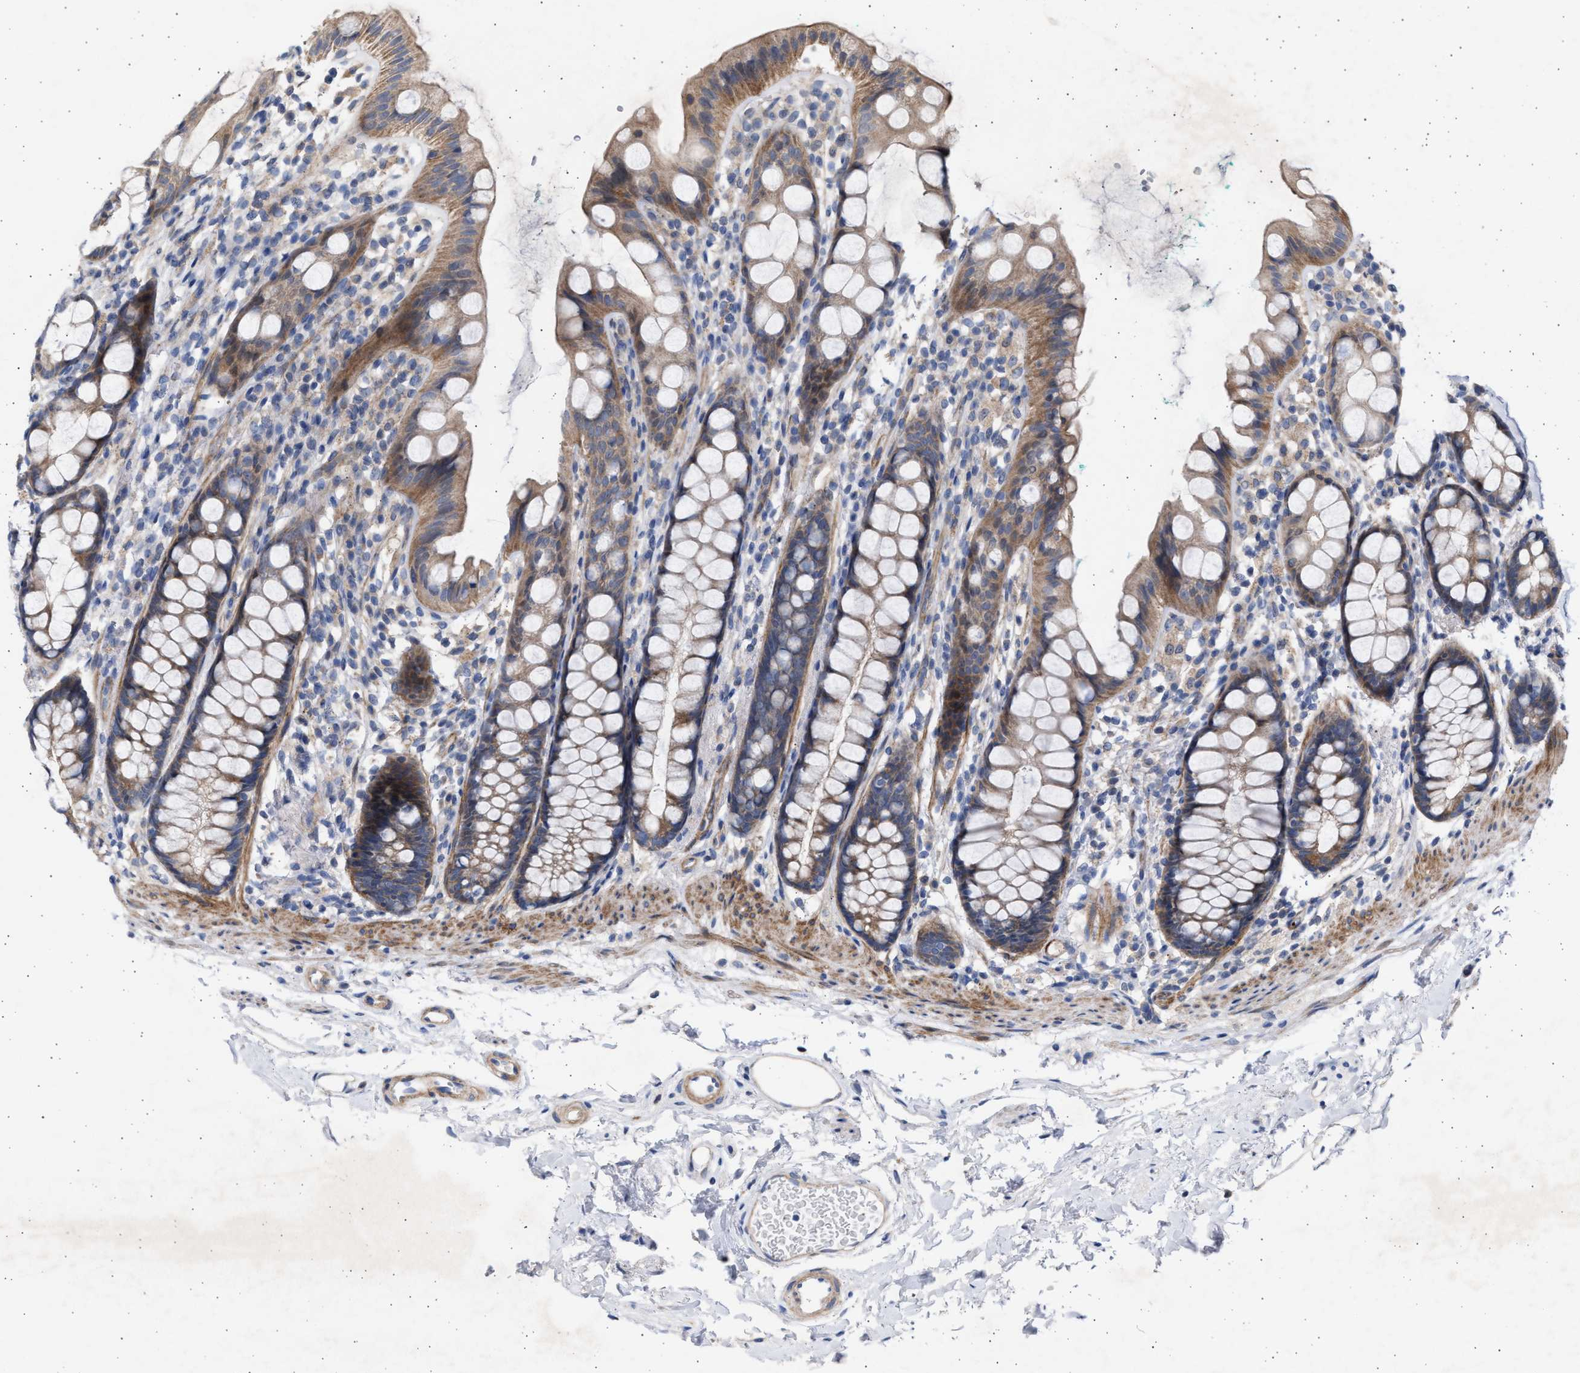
{"staining": {"intensity": "moderate", "quantity": ">75%", "location": "cytoplasmic/membranous"}, "tissue": "rectum", "cell_type": "Glandular cells", "image_type": "normal", "snomed": [{"axis": "morphology", "description": "Normal tissue, NOS"}, {"axis": "topography", "description": "Rectum"}], "caption": "Rectum stained with DAB (3,3'-diaminobenzidine) immunohistochemistry (IHC) demonstrates medium levels of moderate cytoplasmic/membranous staining in approximately >75% of glandular cells. The protein is stained brown, and the nuclei are stained in blue (DAB IHC with brightfield microscopy, high magnification).", "gene": "NBR1", "patient": {"sex": "female", "age": 65}}